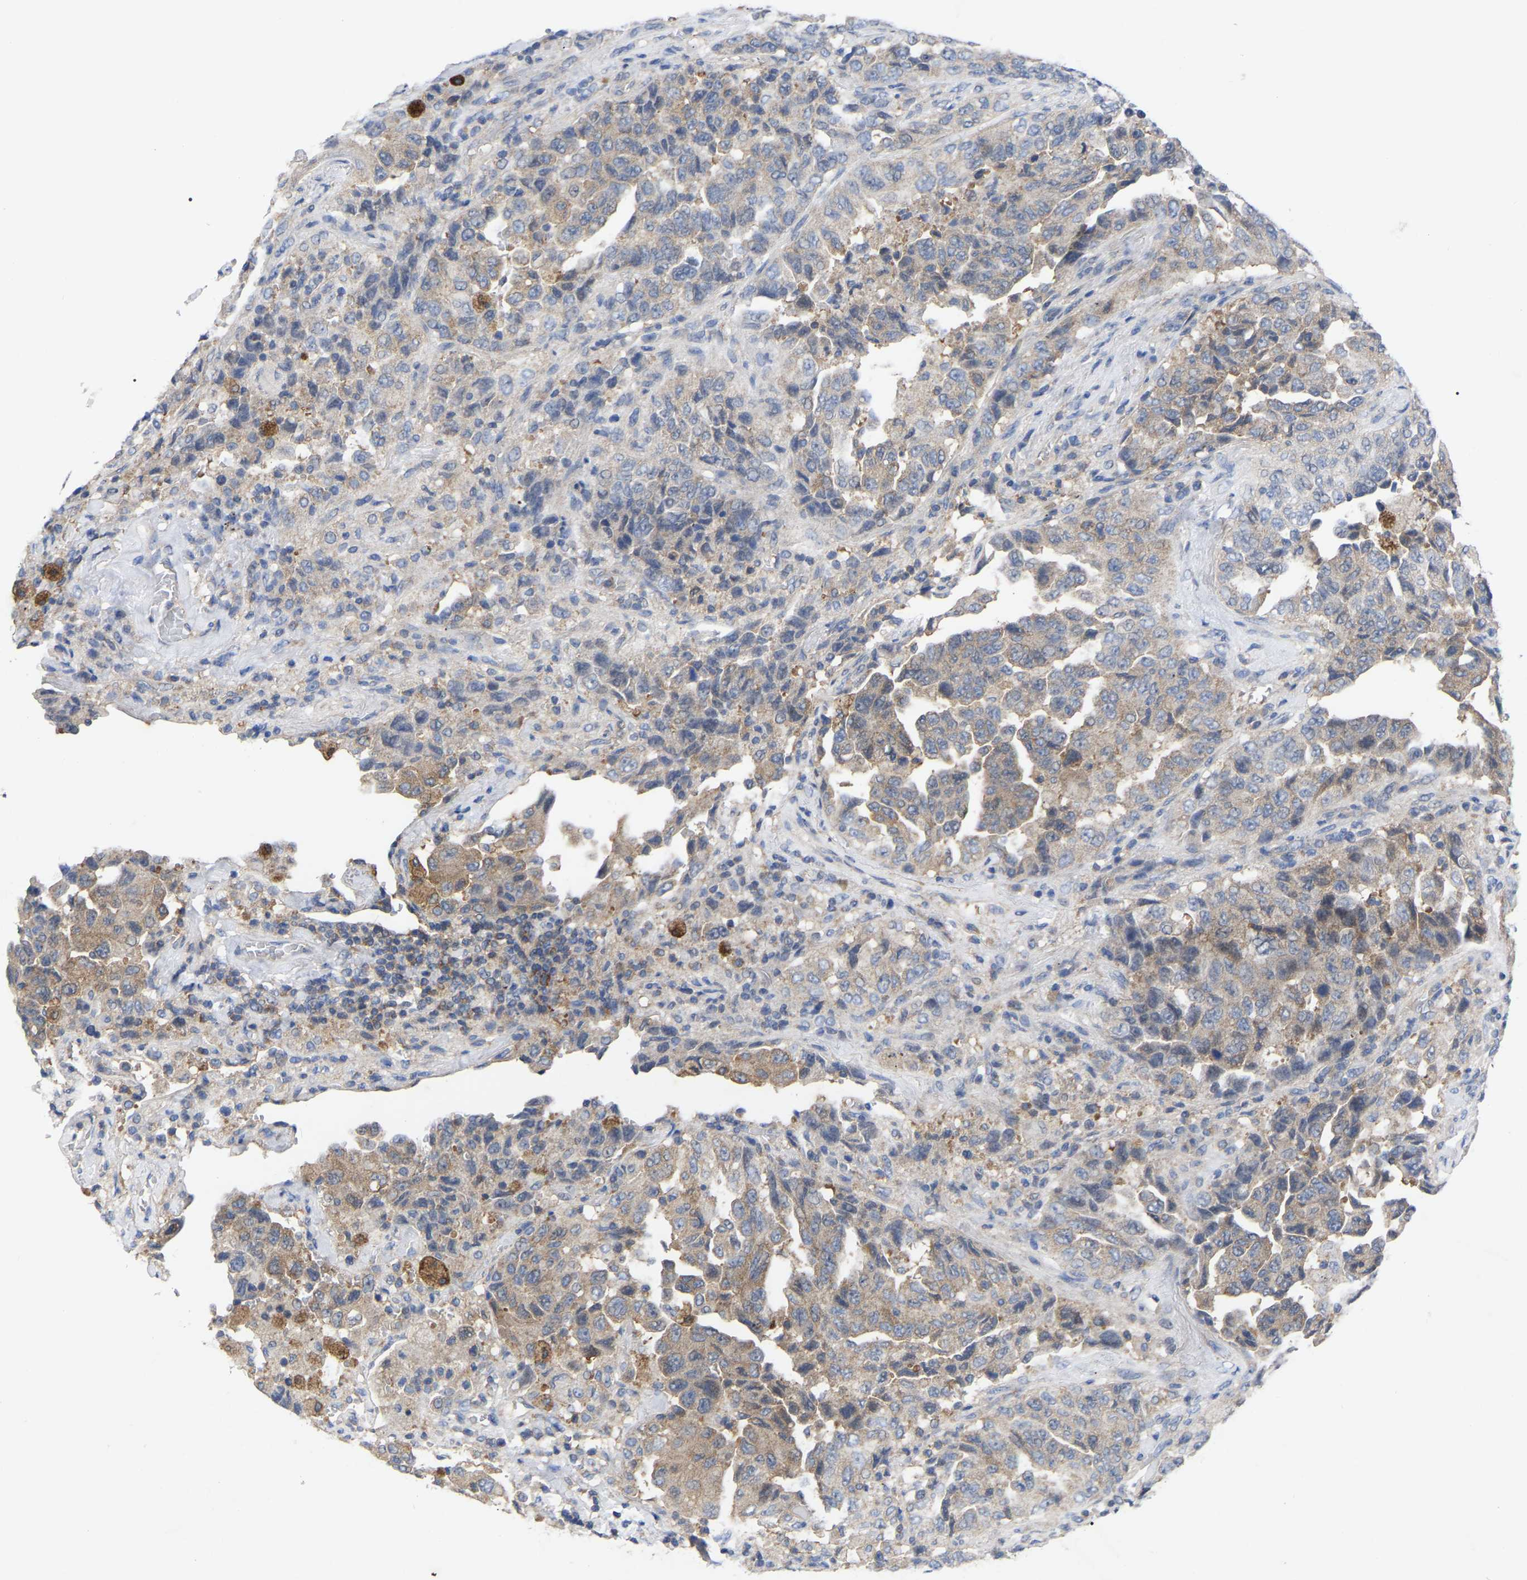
{"staining": {"intensity": "weak", "quantity": "<25%", "location": "cytoplasmic/membranous"}, "tissue": "lung cancer", "cell_type": "Tumor cells", "image_type": "cancer", "snomed": [{"axis": "morphology", "description": "Adenocarcinoma, NOS"}, {"axis": "topography", "description": "Lung"}], "caption": "Immunohistochemistry (IHC) image of lung cancer stained for a protein (brown), which demonstrates no staining in tumor cells.", "gene": "TCP1", "patient": {"sex": "female", "age": 51}}